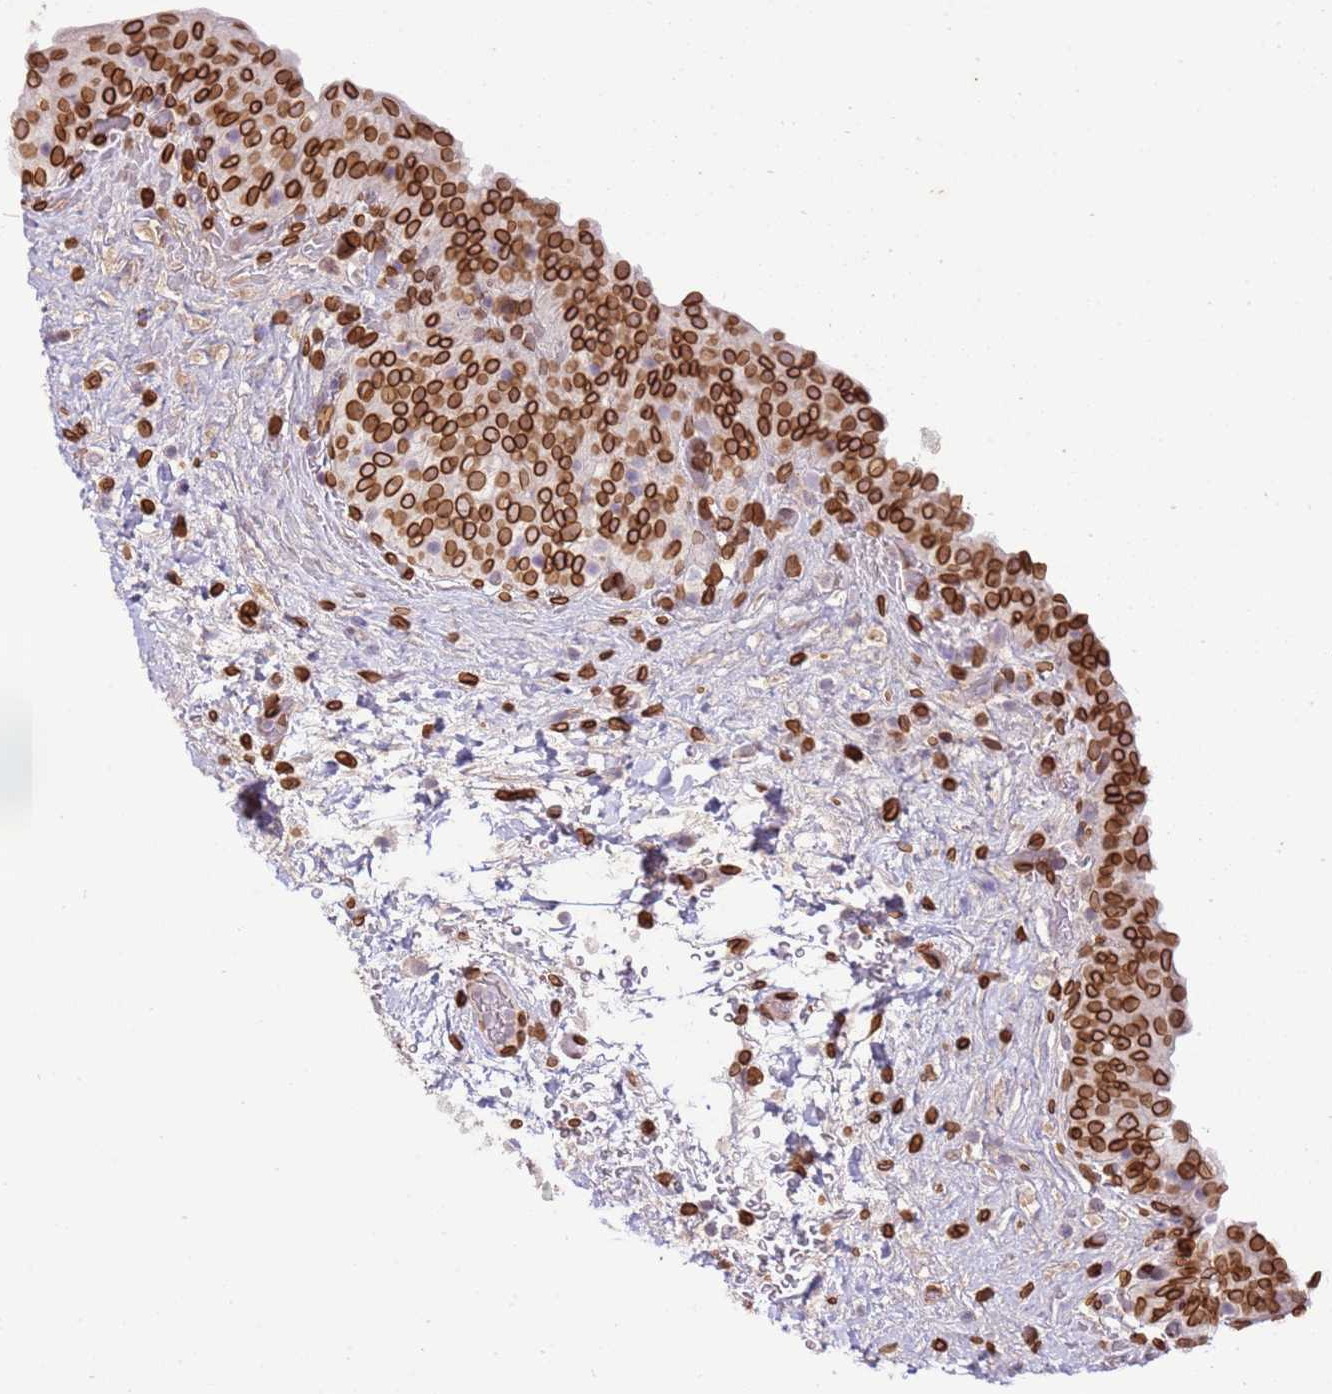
{"staining": {"intensity": "strong", "quantity": ">75%", "location": "cytoplasmic/membranous,nuclear"}, "tissue": "urinary bladder", "cell_type": "Urothelial cells", "image_type": "normal", "snomed": [{"axis": "morphology", "description": "Normal tissue, NOS"}, {"axis": "topography", "description": "Urinary bladder"}], "caption": "A high-resolution photomicrograph shows IHC staining of benign urinary bladder, which reveals strong cytoplasmic/membranous,nuclear positivity in about >75% of urothelial cells.", "gene": "TMEM47", "patient": {"sex": "male", "age": 69}}